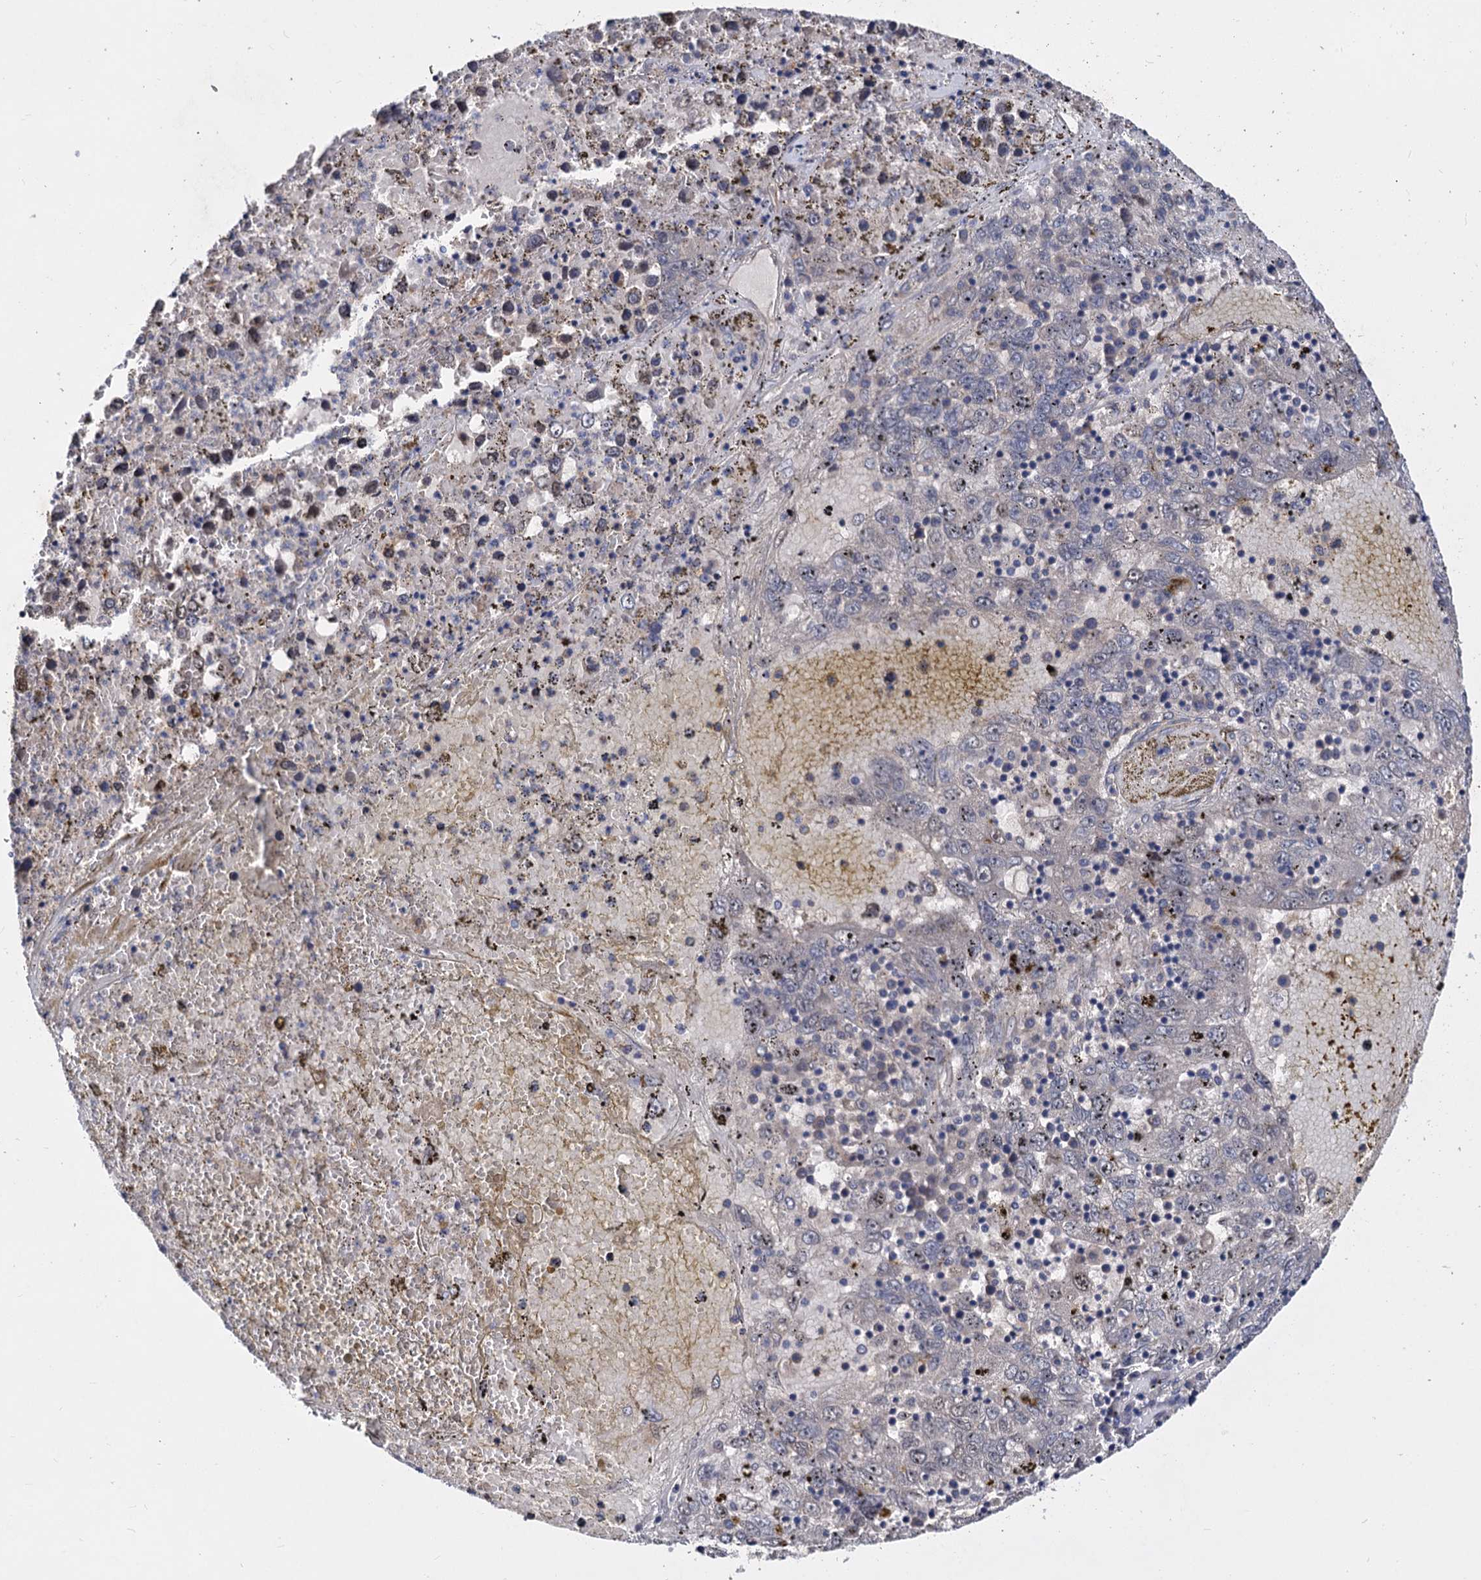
{"staining": {"intensity": "weak", "quantity": "<25%", "location": "nuclear"}, "tissue": "liver cancer", "cell_type": "Tumor cells", "image_type": "cancer", "snomed": [{"axis": "morphology", "description": "Carcinoma, Hepatocellular, NOS"}, {"axis": "topography", "description": "Liver"}], "caption": "Immunohistochemical staining of liver hepatocellular carcinoma demonstrates no significant positivity in tumor cells. (Brightfield microscopy of DAB IHC at high magnification).", "gene": "PSMD4", "patient": {"sex": "male", "age": 49}}